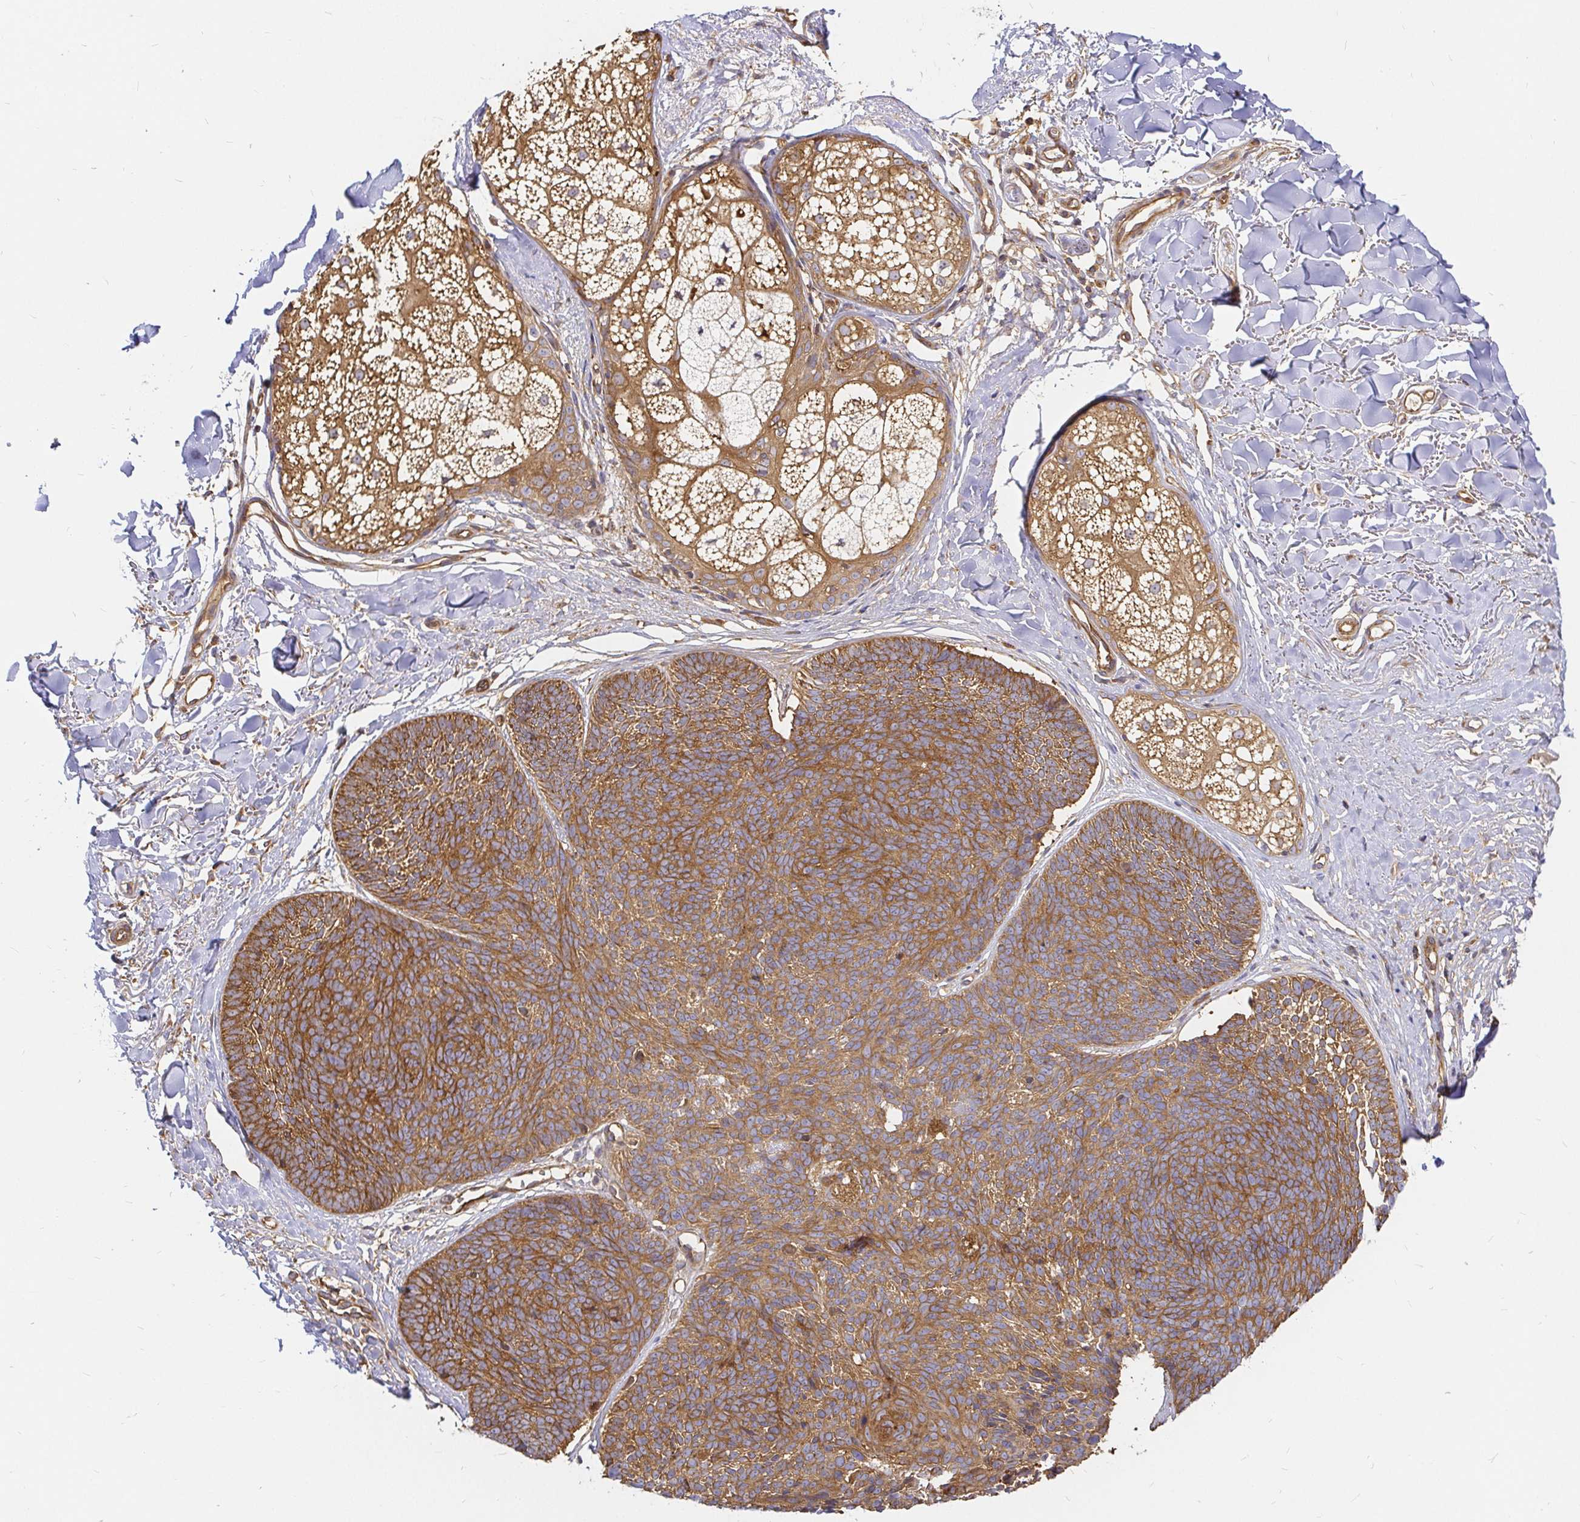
{"staining": {"intensity": "moderate", "quantity": ">75%", "location": "cytoplasmic/membranous"}, "tissue": "skin cancer", "cell_type": "Tumor cells", "image_type": "cancer", "snomed": [{"axis": "morphology", "description": "Basal cell carcinoma"}, {"axis": "topography", "description": "Skin"}, {"axis": "topography", "description": "Skin of neck"}, {"axis": "topography", "description": "Skin of shoulder"}, {"axis": "topography", "description": "Skin of back"}], "caption": "Tumor cells demonstrate medium levels of moderate cytoplasmic/membranous expression in approximately >75% of cells in human basal cell carcinoma (skin).", "gene": "KIF5B", "patient": {"sex": "male", "age": 80}}